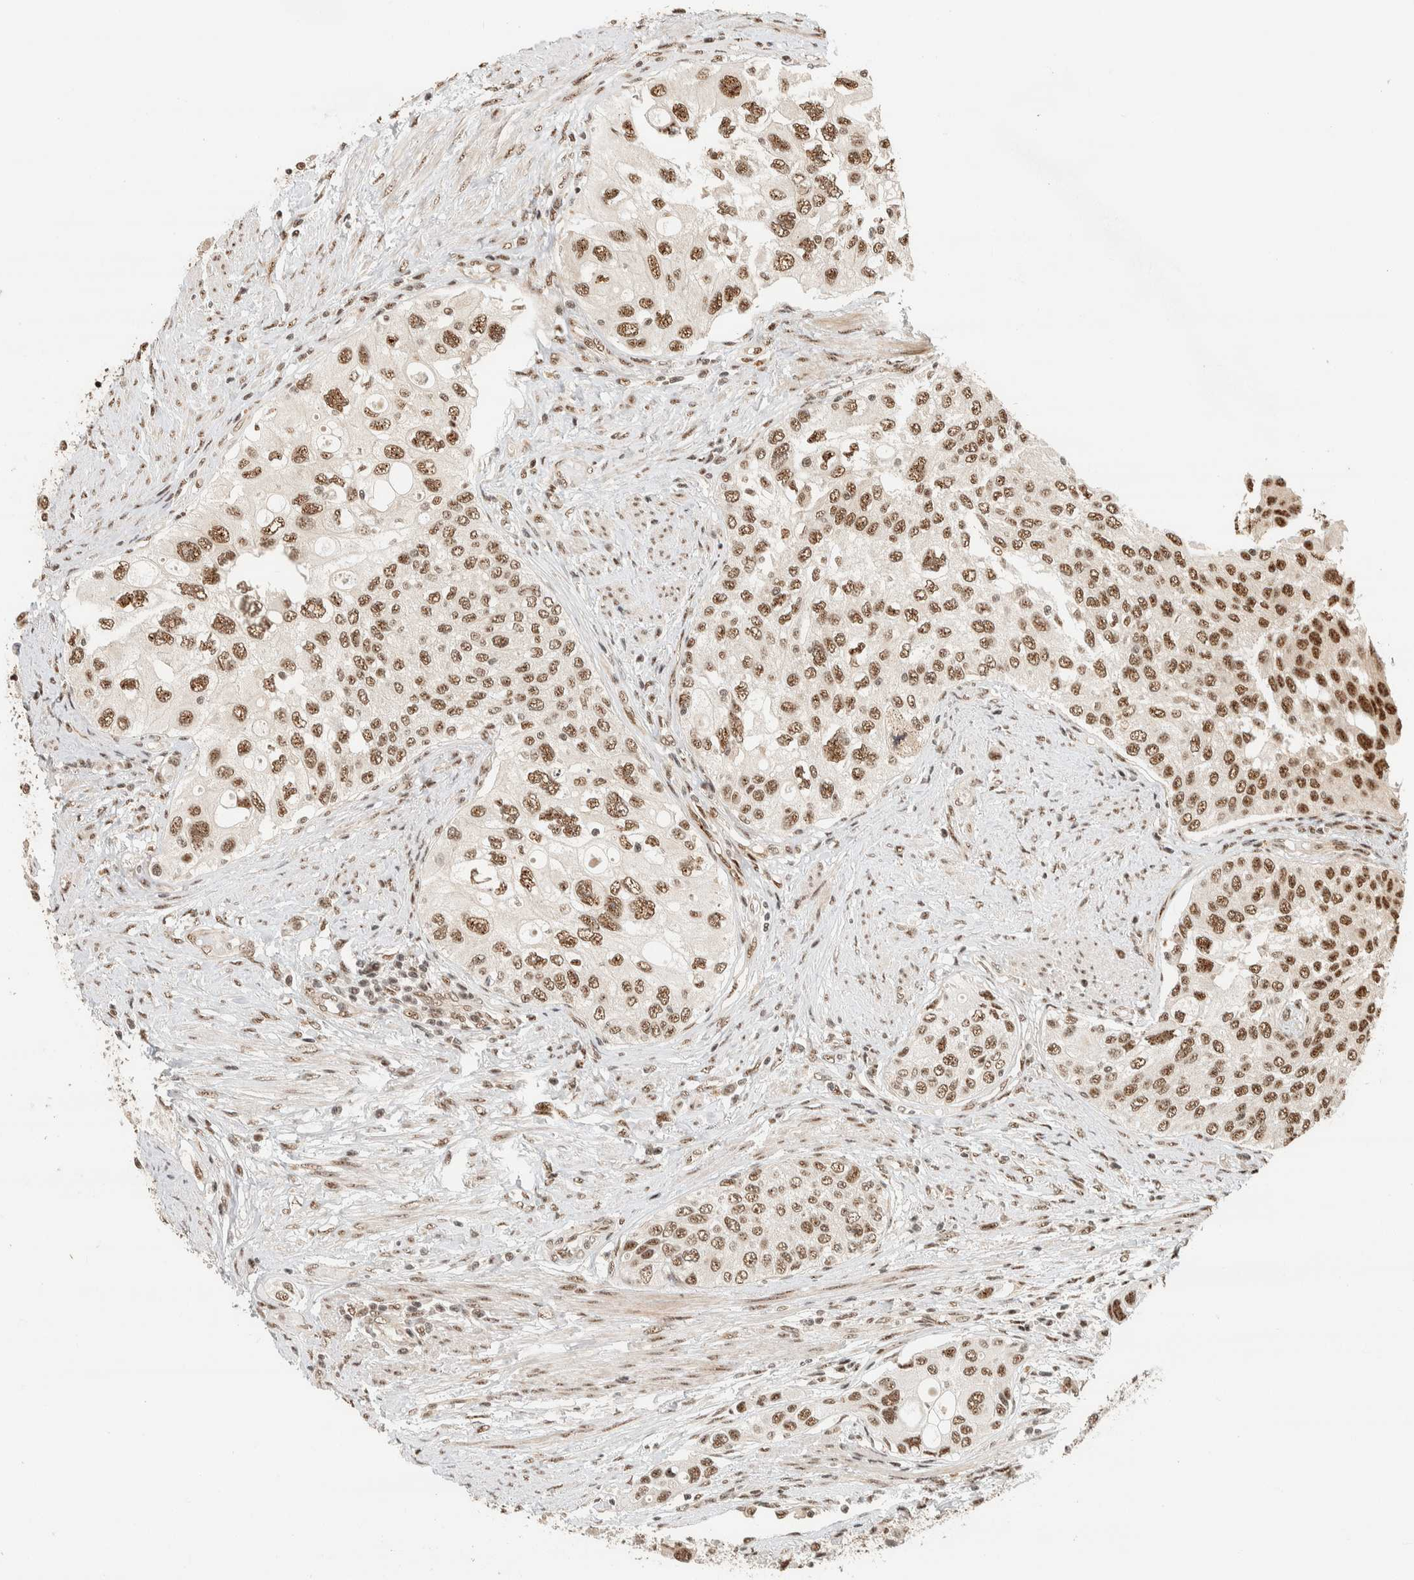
{"staining": {"intensity": "moderate", "quantity": ">75%", "location": "nuclear"}, "tissue": "urothelial cancer", "cell_type": "Tumor cells", "image_type": "cancer", "snomed": [{"axis": "morphology", "description": "Urothelial carcinoma, High grade"}, {"axis": "topography", "description": "Urinary bladder"}], "caption": "Protein expression analysis of urothelial cancer reveals moderate nuclear expression in about >75% of tumor cells. (brown staining indicates protein expression, while blue staining denotes nuclei).", "gene": "SIK1", "patient": {"sex": "female", "age": 56}}